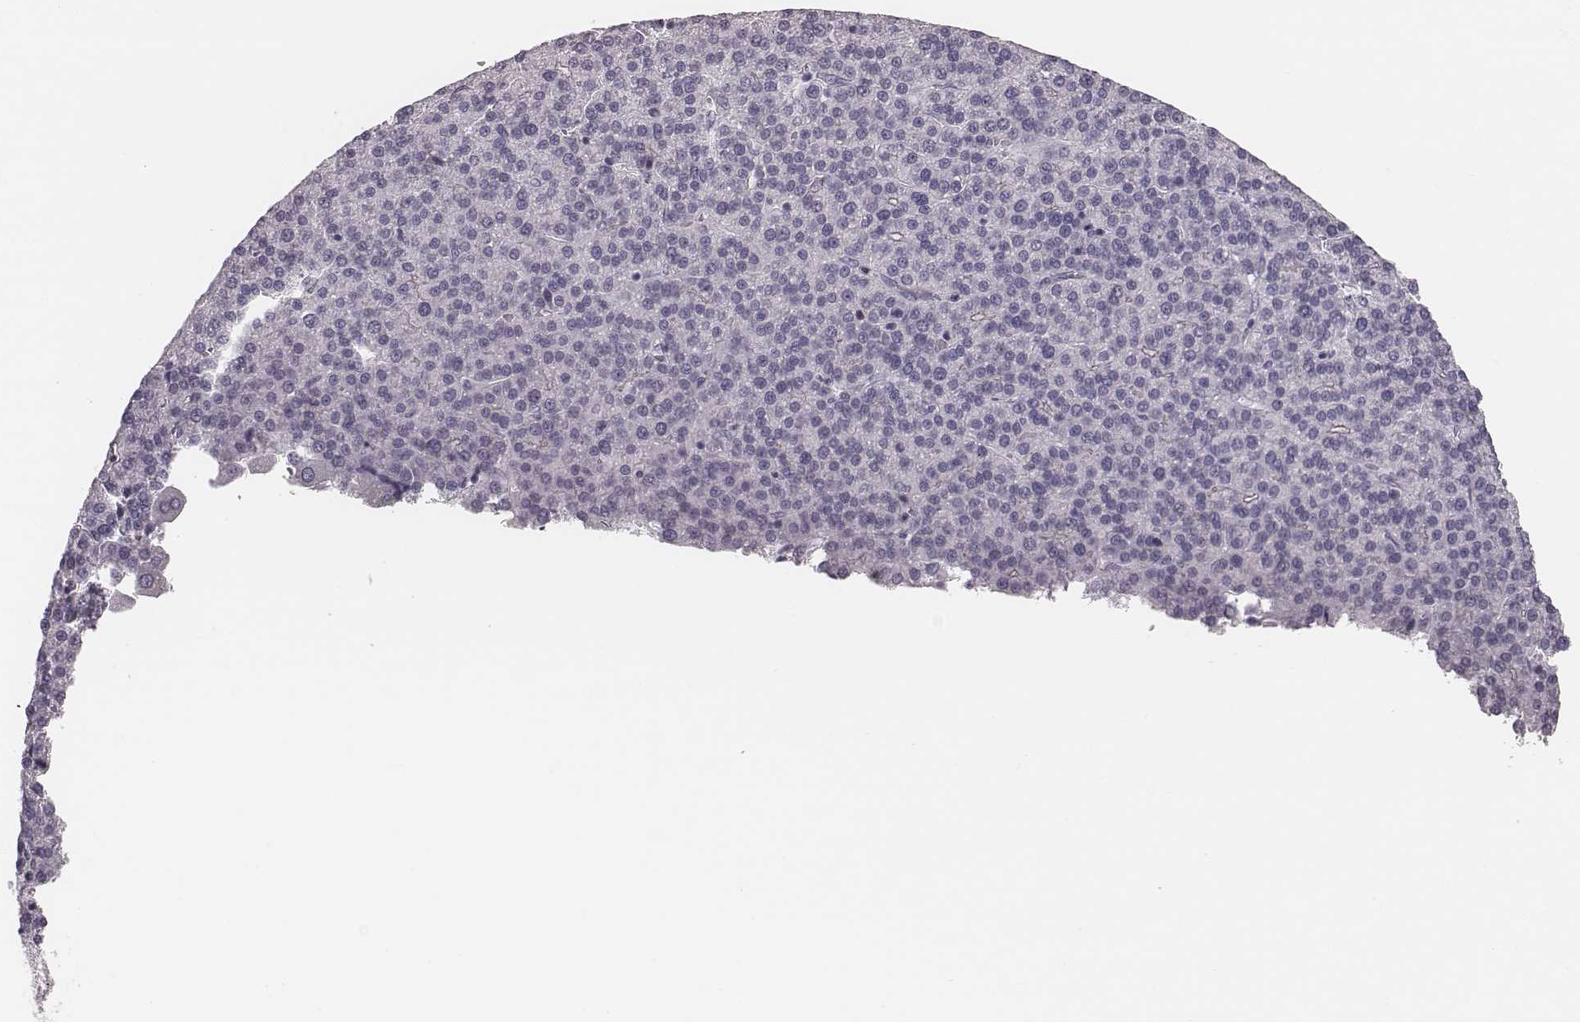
{"staining": {"intensity": "negative", "quantity": "none", "location": "none"}, "tissue": "liver cancer", "cell_type": "Tumor cells", "image_type": "cancer", "snomed": [{"axis": "morphology", "description": "Carcinoma, Hepatocellular, NOS"}, {"axis": "topography", "description": "Liver"}], "caption": "This is a image of immunohistochemistry (IHC) staining of hepatocellular carcinoma (liver), which shows no staining in tumor cells. (DAB immunohistochemistry, high magnification).", "gene": "S100Z", "patient": {"sex": "female", "age": 58}}